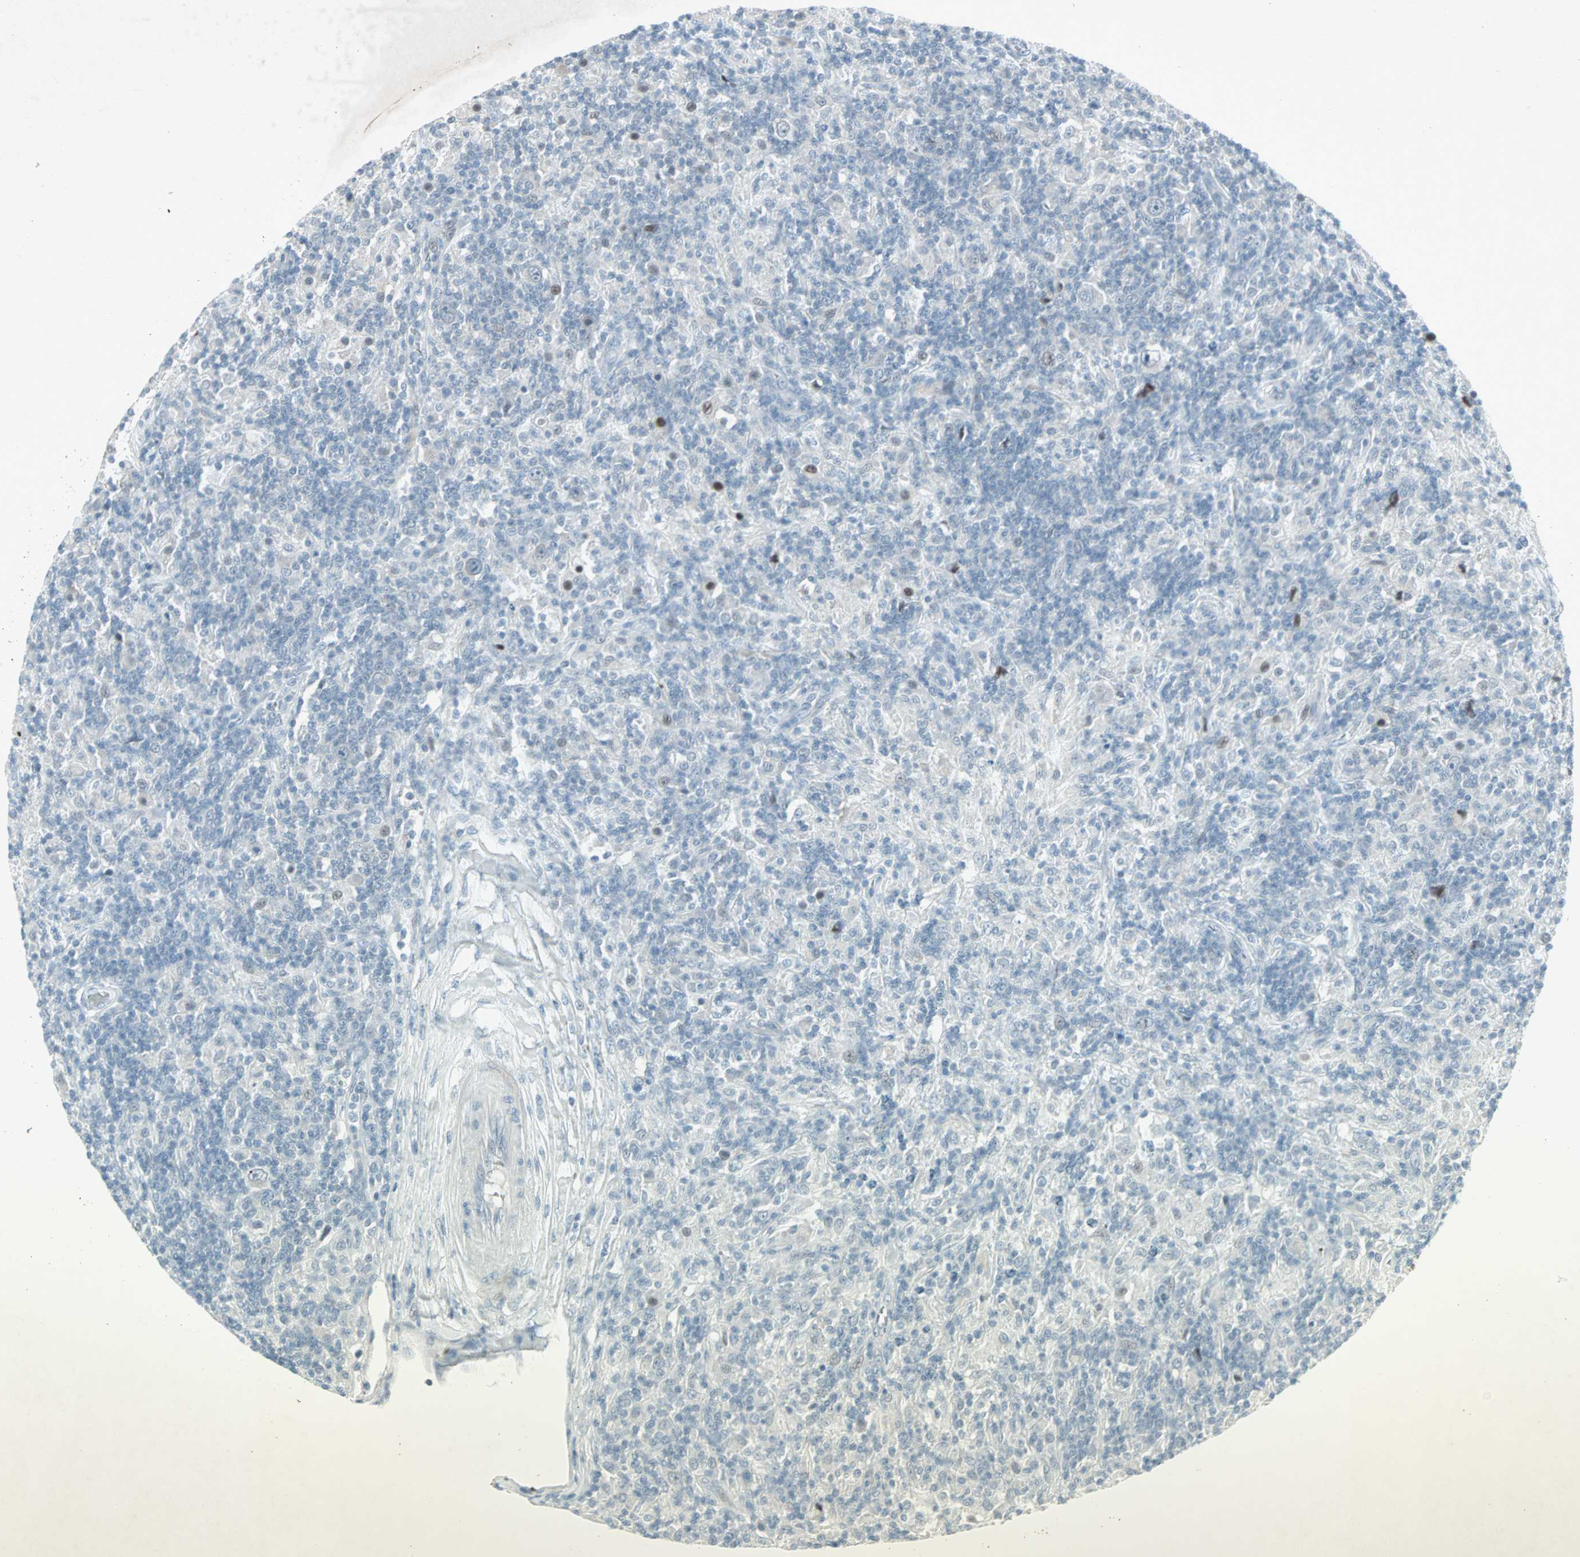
{"staining": {"intensity": "negative", "quantity": "none", "location": "none"}, "tissue": "lymphoma", "cell_type": "Tumor cells", "image_type": "cancer", "snomed": [{"axis": "morphology", "description": "Hodgkin's disease, NOS"}, {"axis": "topography", "description": "Lymph node"}], "caption": "Immunohistochemistry histopathology image of neoplastic tissue: human Hodgkin's disease stained with DAB displays no significant protein positivity in tumor cells. The staining was performed using DAB to visualize the protein expression in brown, while the nuclei were stained in blue with hematoxylin (Magnification: 20x).", "gene": "LANCL3", "patient": {"sex": "male", "age": 70}}